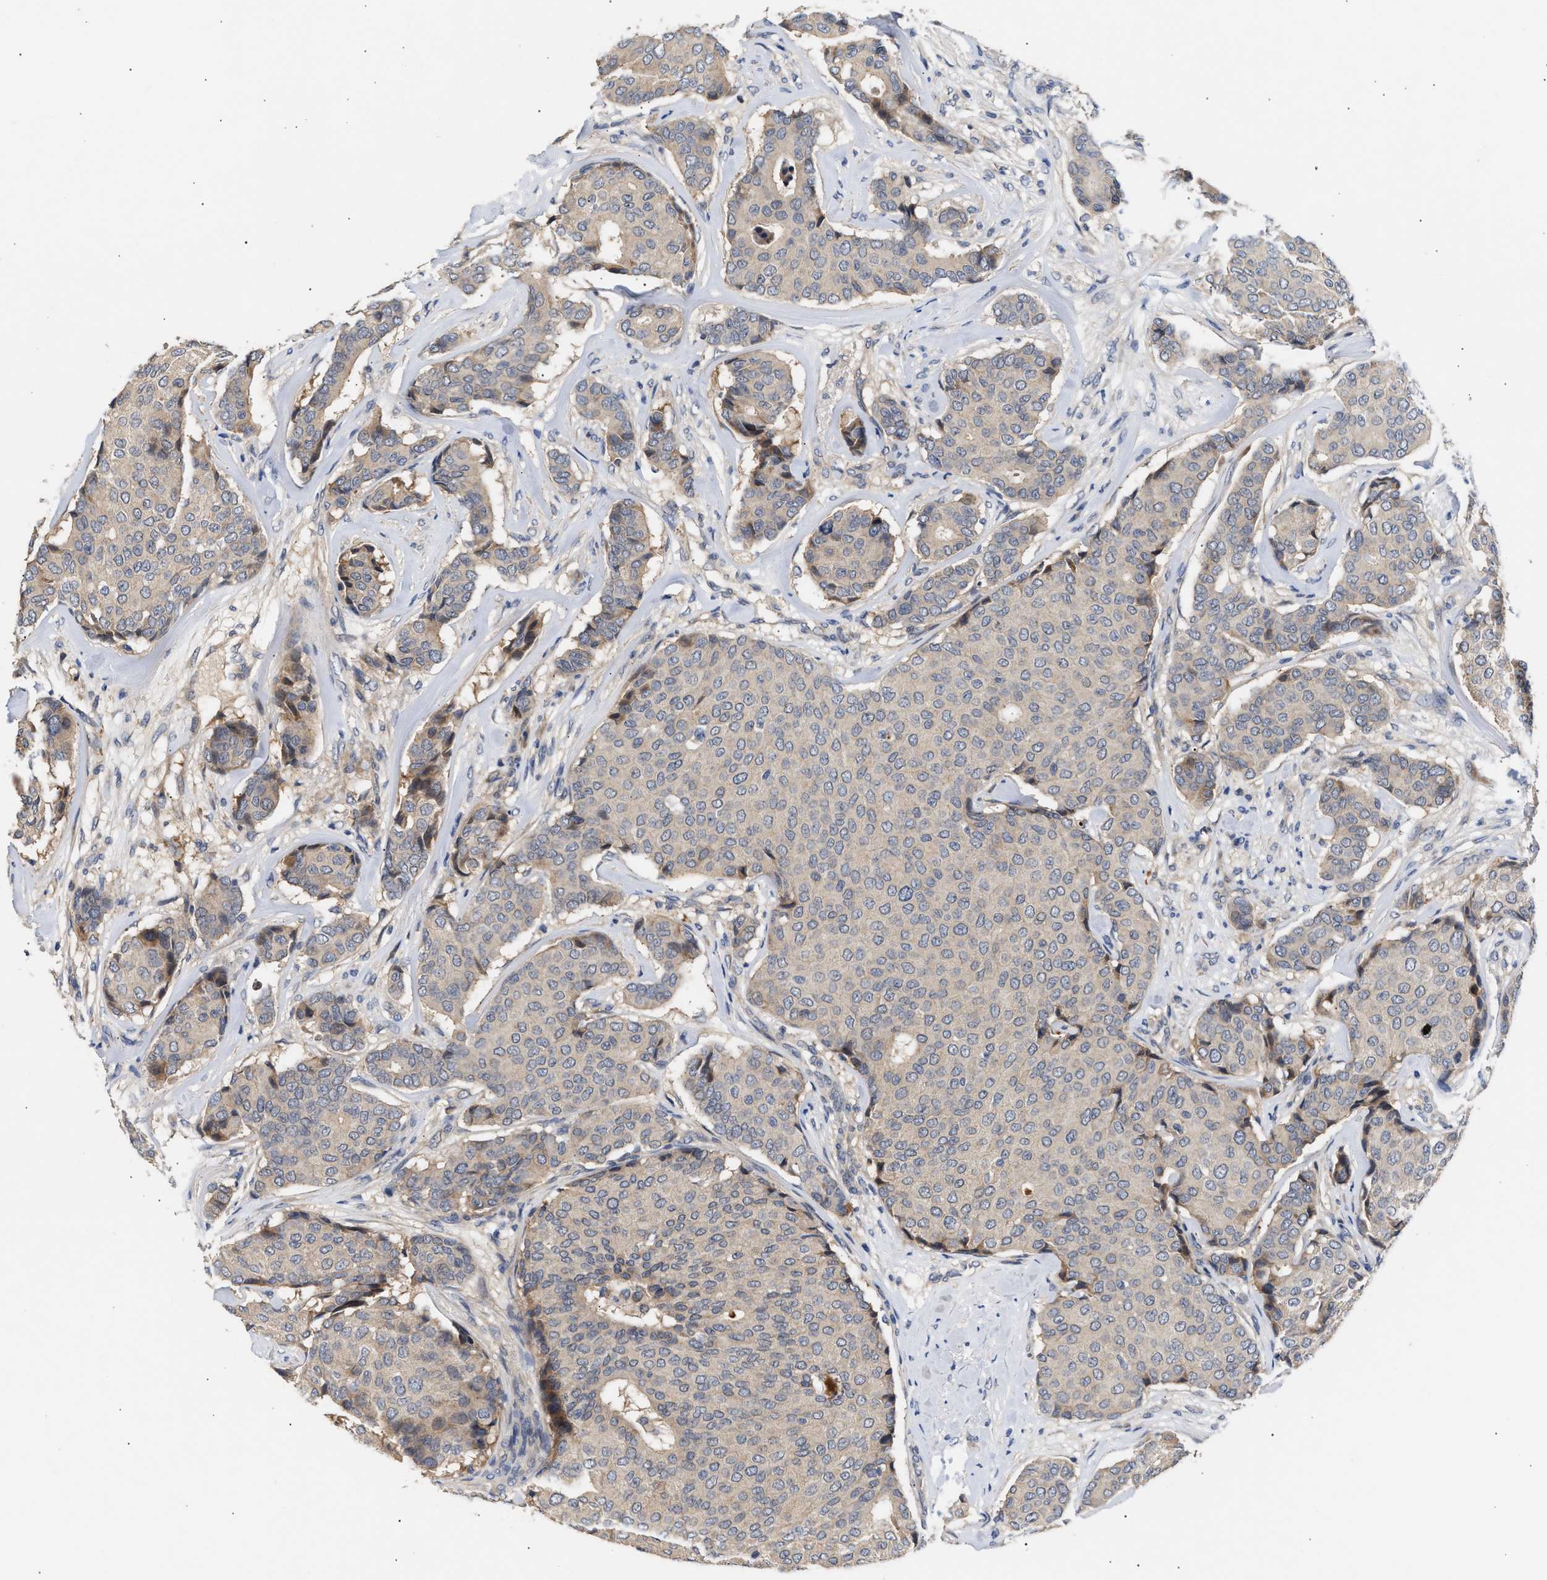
{"staining": {"intensity": "weak", "quantity": "<25%", "location": "cytoplasmic/membranous"}, "tissue": "breast cancer", "cell_type": "Tumor cells", "image_type": "cancer", "snomed": [{"axis": "morphology", "description": "Duct carcinoma"}, {"axis": "topography", "description": "Breast"}], "caption": "DAB immunohistochemical staining of human breast invasive ductal carcinoma reveals no significant positivity in tumor cells. The staining is performed using DAB brown chromogen with nuclei counter-stained in using hematoxylin.", "gene": "KASH5", "patient": {"sex": "female", "age": 75}}